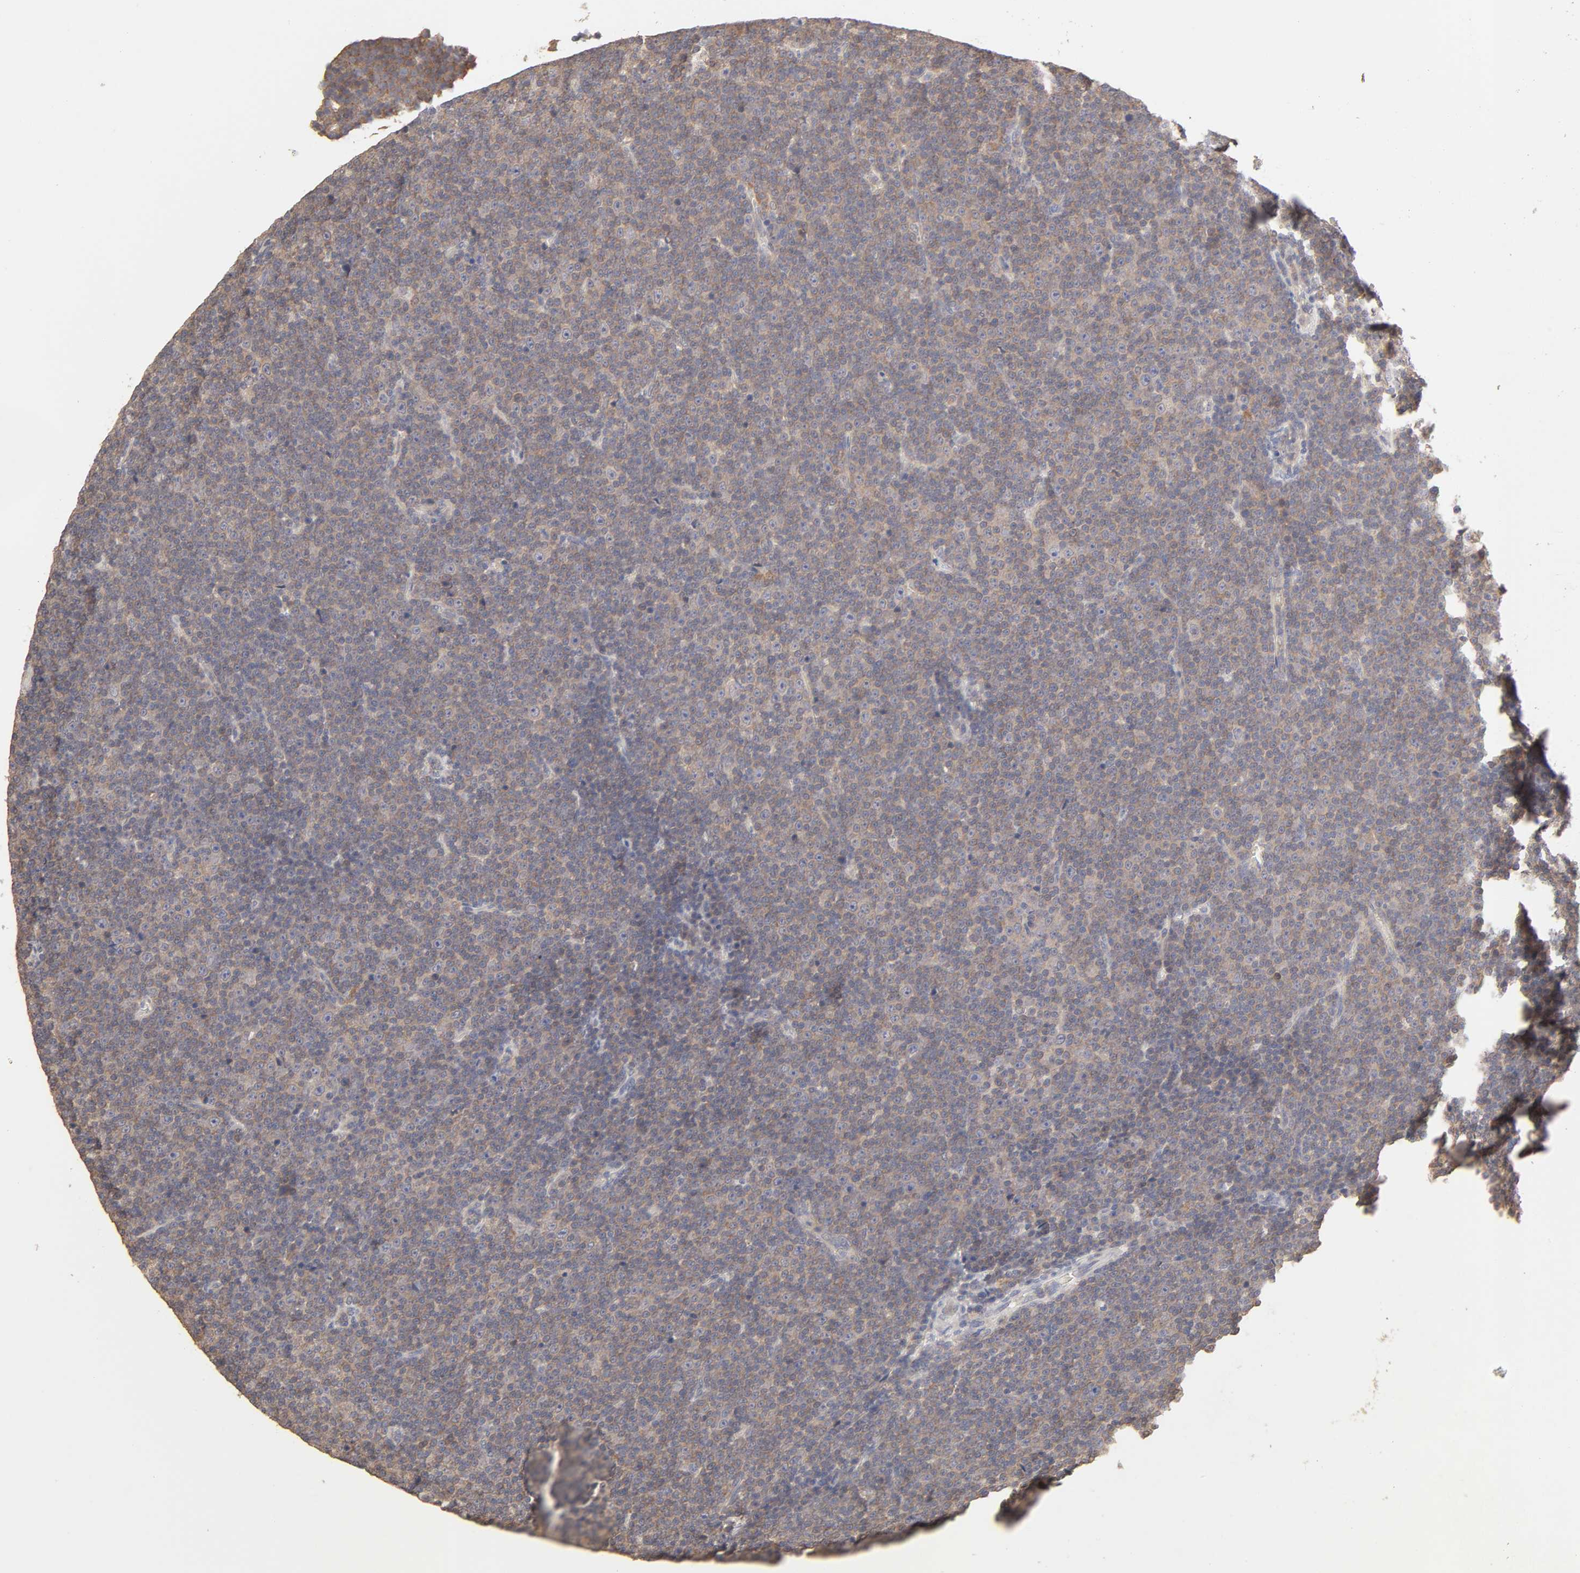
{"staining": {"intensity": "negative", "quantity": "none", "location": "none"}, "tissue": "lymphoma", "cell_type": "Tumor cells", "image_type": "cancer", "snomed": [{"axis": "morphology", "description": "Malignant lymphoma, non-Hodgkin's type, Low grade"}, {"axis": "topography", "description": "Lymph node"}], "caption": "This is a photomicrograph of IHC staining of malignant lymphoma, non-Hodgkin's type (low-grade), which shows no positivity in tumor cells.", "gene": "AP1G2", "patient": {"sex": "female", "age": 67}}